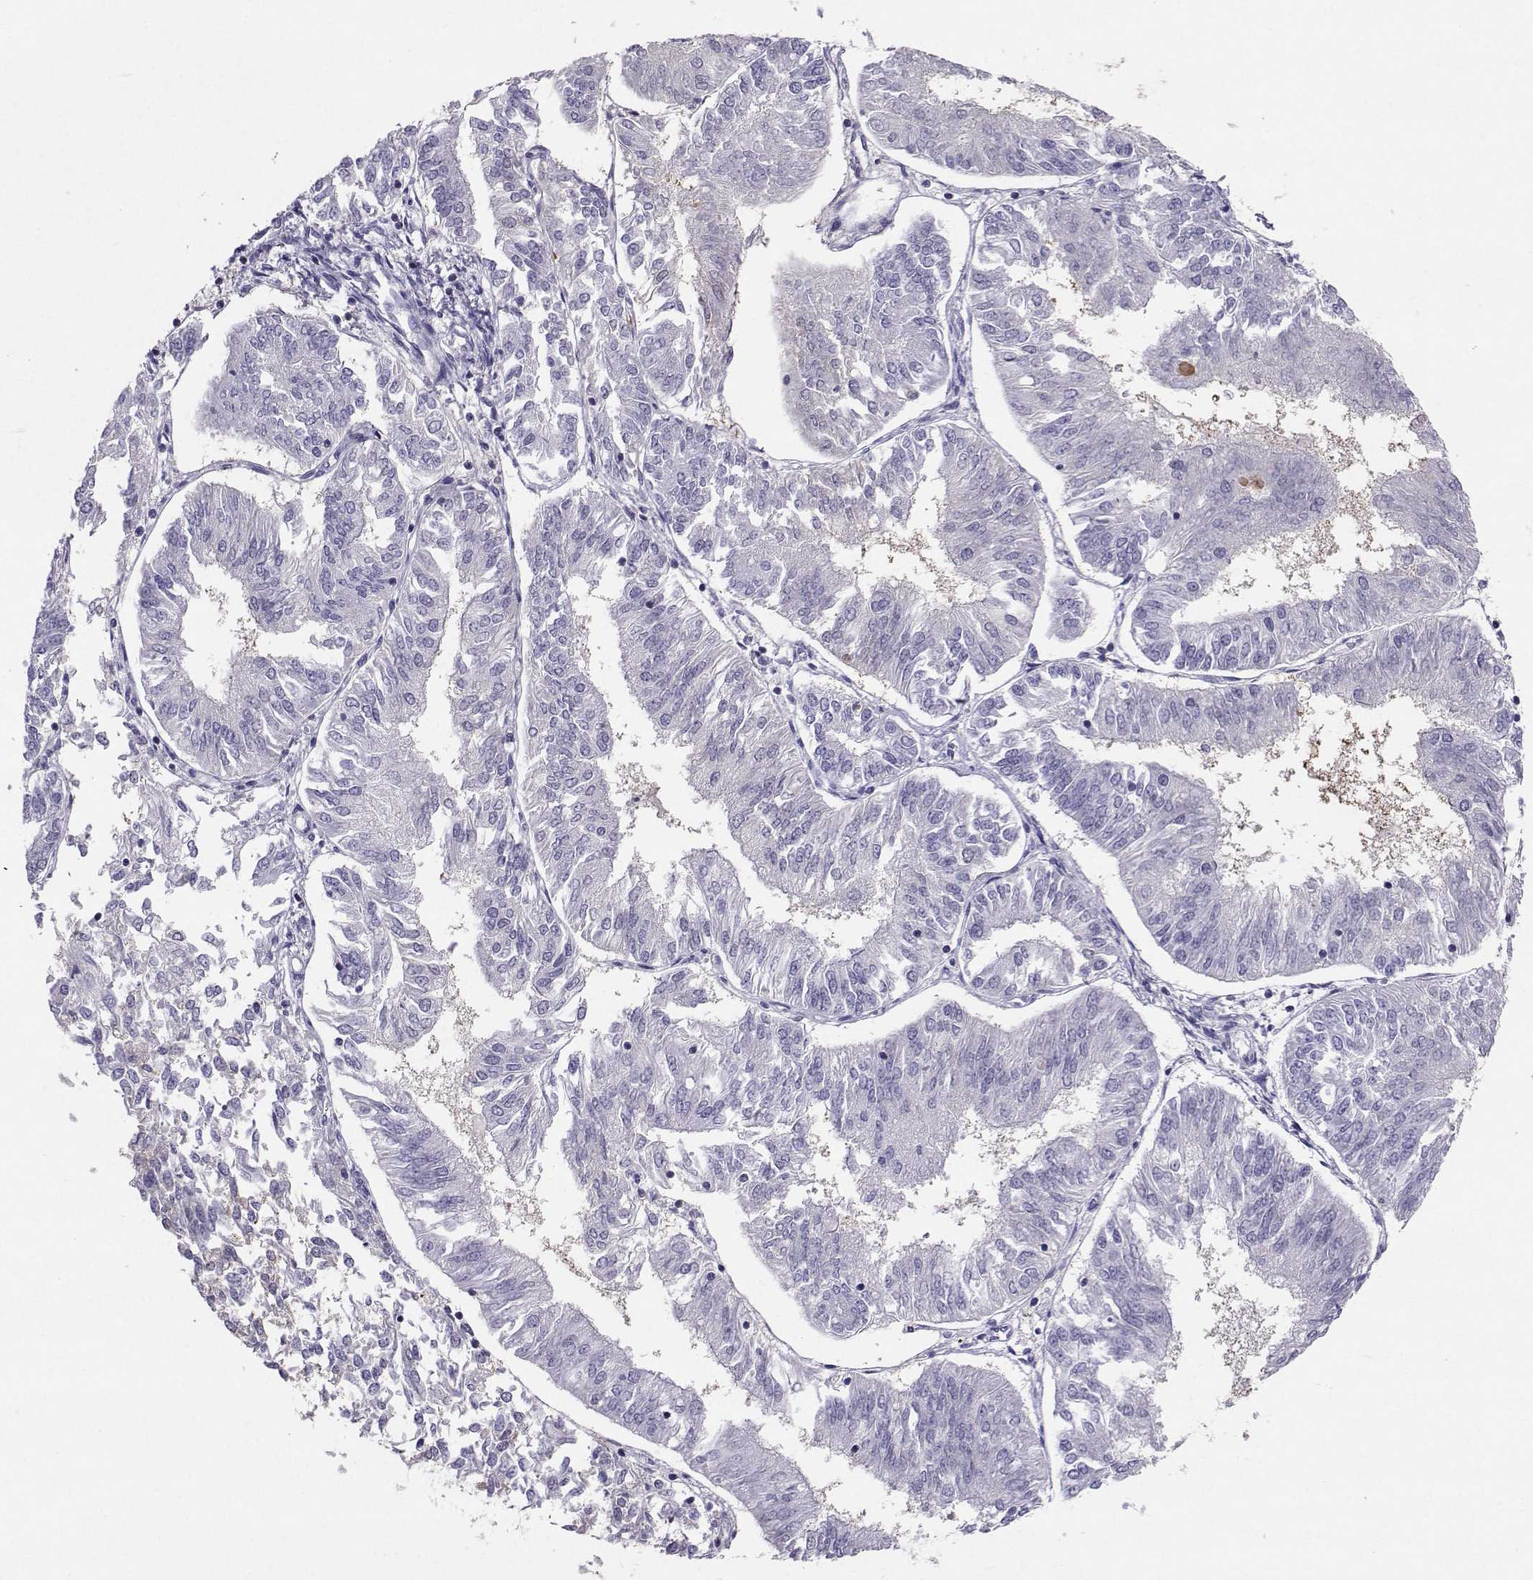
{"staining": {"intensity": "negative", "quantity": "none", "location": "none"}, "tissue": "endometrial cancer", "cell_type": "Tumor cells", "image_type": "cancer", "snomed": [{"axis": "morphology", "description": "Adenocarcinoma, NOS"}, {"axis": "topography", "description": "Endometrium"}], "caption": "Tumor cells are negative for brown protein staining in endometrial adenocarcinoma.", "gene": "PGK1", "patient": {"sex": "female", "age": 58}}